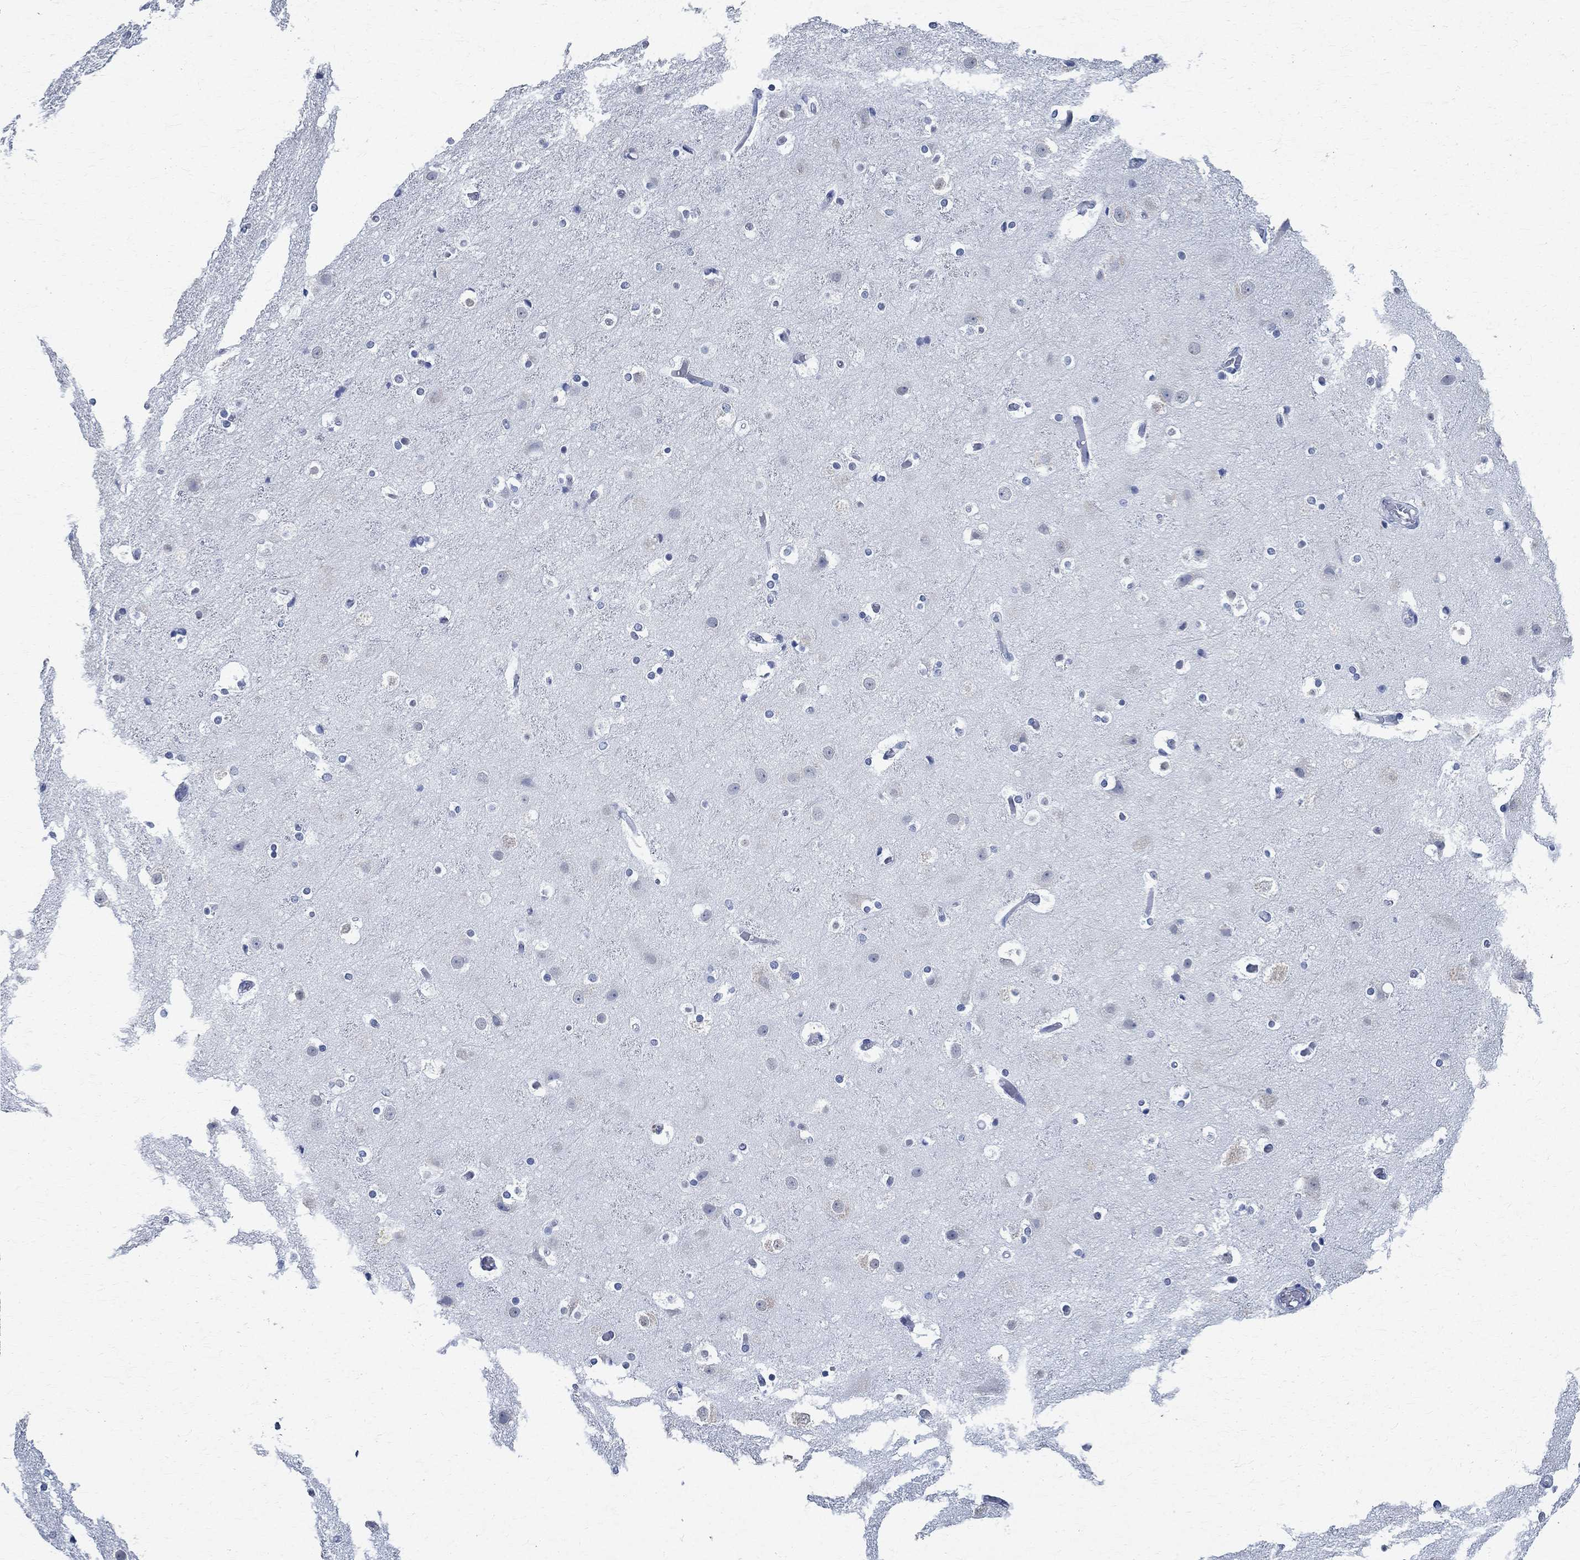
{"staining": {"intensity": "negative", "quantity": "none", "location": "none"}, "tissue": "cerebral cortex", "cell_type": "Endothelial cells", "image_type": "normal", "snomed": [{"axis": "morphology", "description": "Normal tissue, NOS"}, {"axis": "topography", "description": "Cerebral cortex"}], "caption": "A micrograph of human cerebral cortex is negative for staining in endothelial cells. (DAB immunohistochemistry visualized using brightfield microscopy, high magnification).", "gene": "TMEM221", "patient": {"sex": "female", "age": 52}}